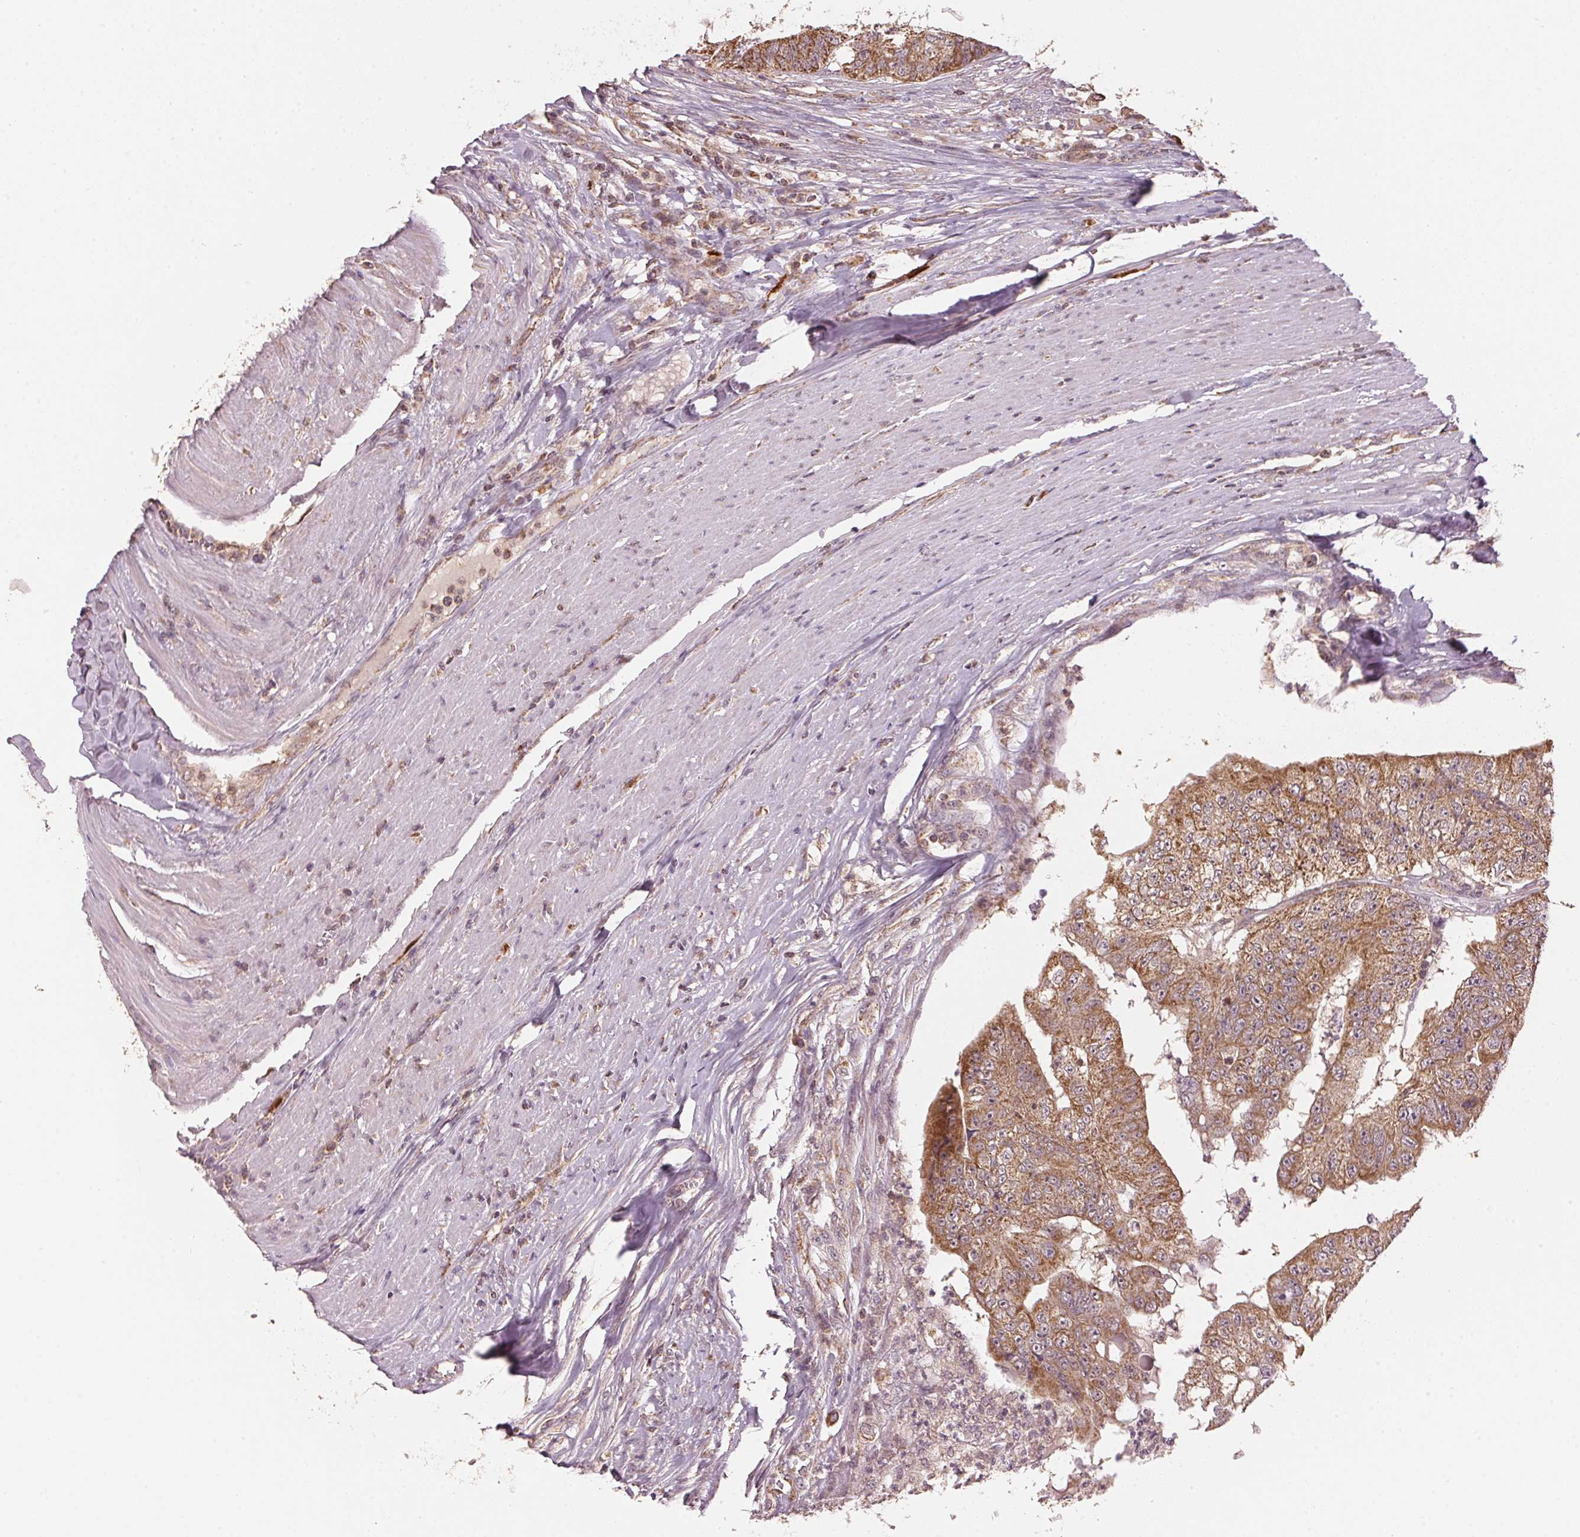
{"staining": {"intensity": "moderate", "quantity": ">75%", "location": "cytoplasmic/membranous"}, "tissue": "colorectal cancer", "cell_type": "Tumor cells", "image_type": "cancer", "snomed": [{"axis": "morphology", "description": "Adenocarcinoma, NOS"}, {"axis": "topography", "description": "Colon"}], "caption": "Moderate cytoplasmic/membranous staining is appreciated in approximately >75% of tumor cells in colorectal cancer.", "gene": "ARHGAP6", "patient": {"sex": "female", "age": 67}}